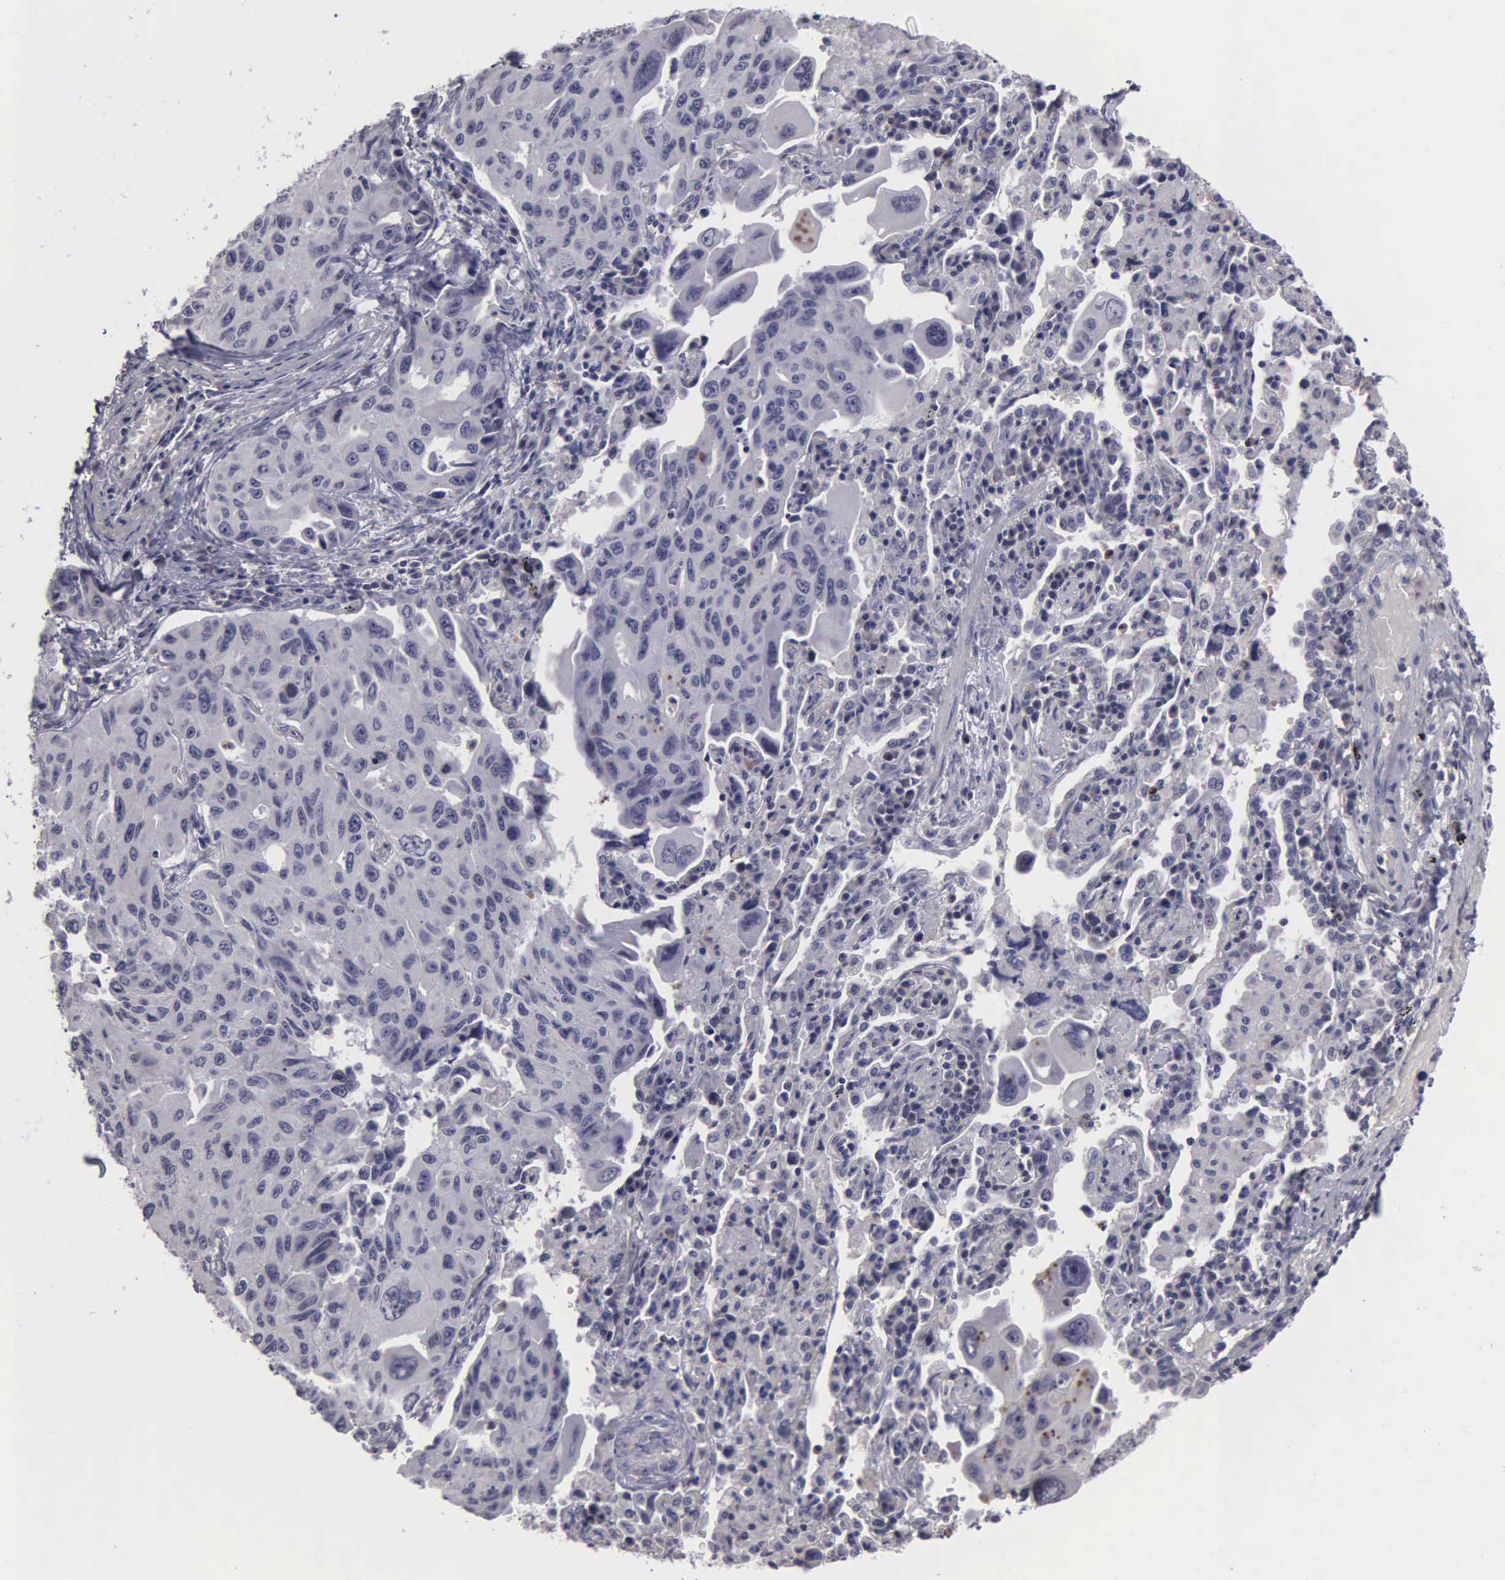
{"staining": {"intensity": "negative", "quantity": "none", "location": "none"}, "tissue": "lung cancer", "cell_type": "Tumor cells", "image_type": "cancer", "snomed": [{"axis": "morphology", "description": "Adenocarcinoma, NOS"}, {"axis": "topography", "description": "Lung"}], "caption": "Immunohistochemical staining of human adenocarcinoma (lung) exhibits no significant positivity in tumor cells.", "gene": "BRD1", "patient": {"sex": "male", "age": 64}}